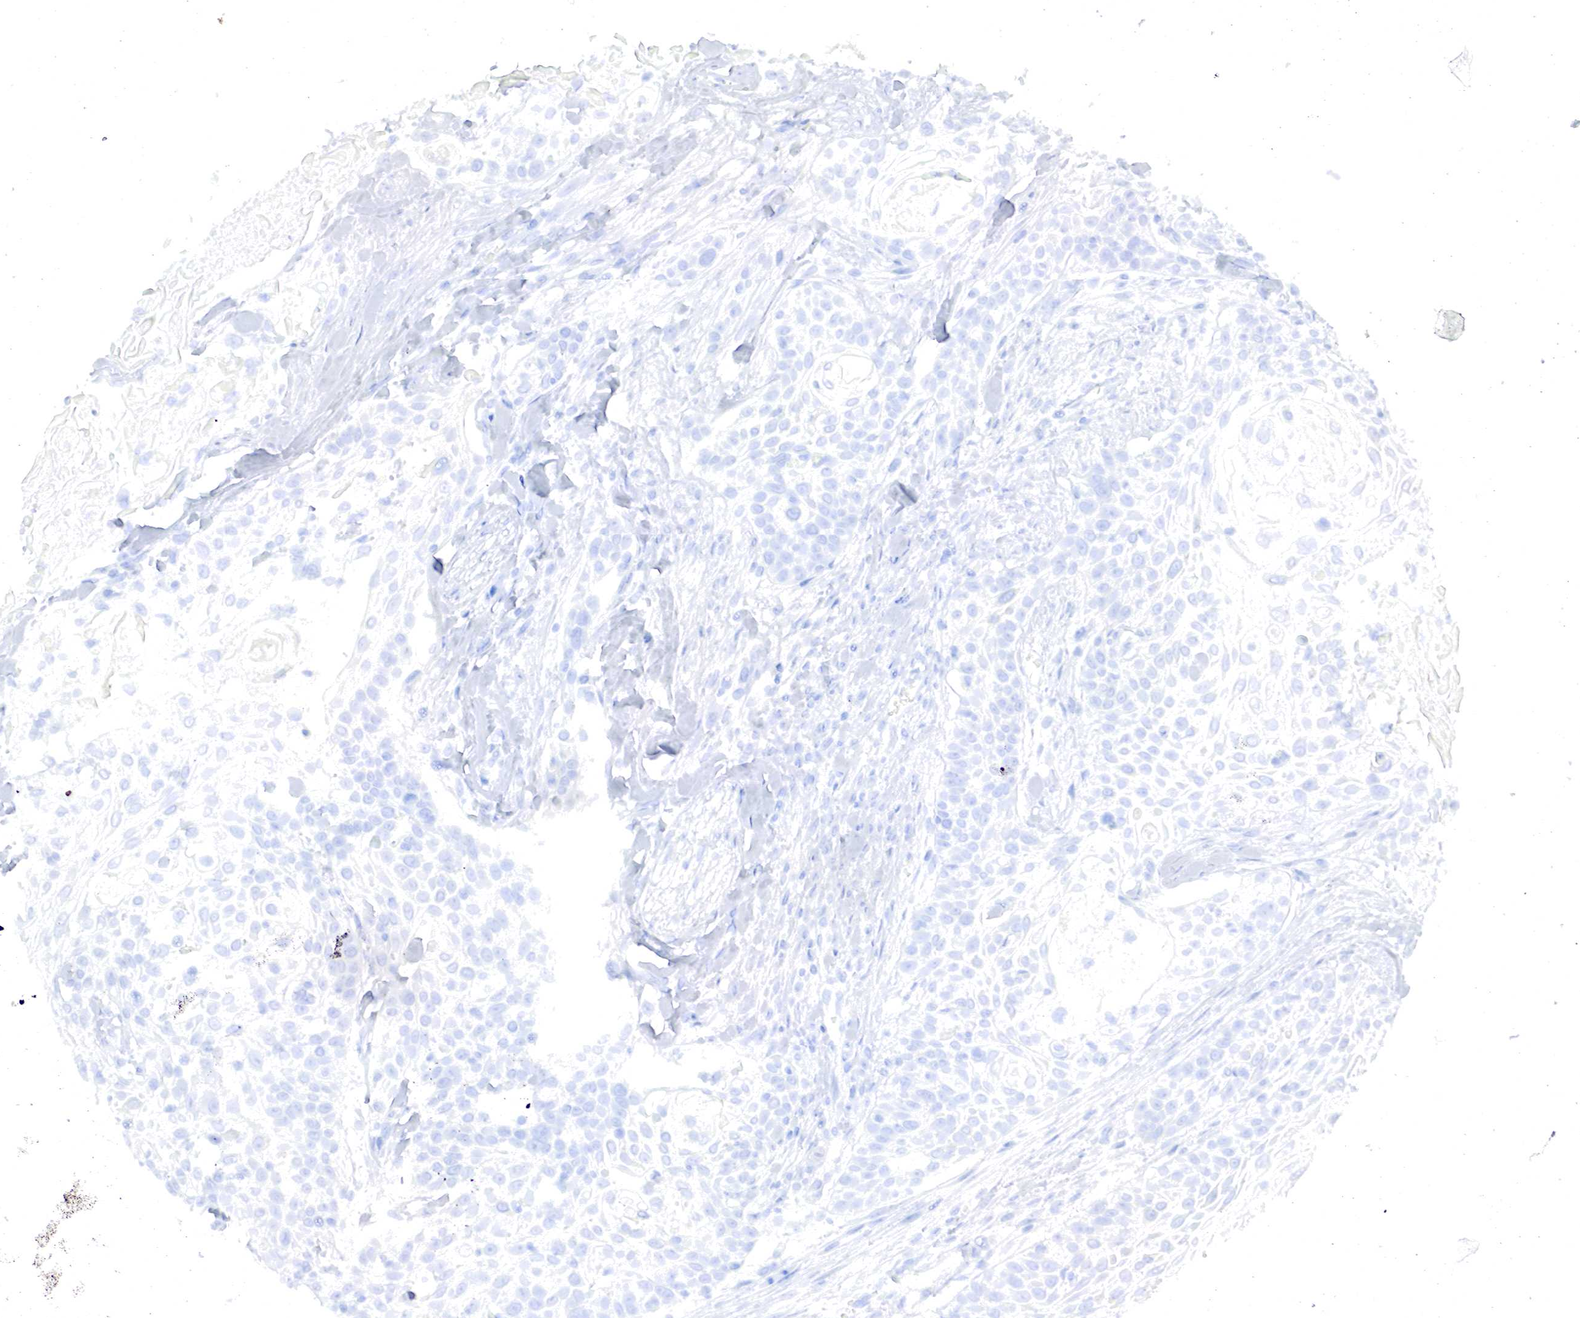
{"staining": {"intensity": "negative", "quantity": "none", "location": "none"}, "tissue": "head and neck cancer", "cell_type": "Tumor cells", "image_type": "cancer", "snomed": [{"axis": "morphology", "description": "Squamous cell carcinoma, NOS"}, {"axis": "morphology", "description": "Squamous cell carcinoma, metastatic, NOS"}, {"axis": "topography", "description": "Lymph node"}, {"axis": "topography", "description": "Salivary gland"}, {"axis": "topography", "description": "Head-Neck"}], "caption": "High power microscopy image of an immunohistochemistry histopathology image of head and neck cancer (metastatic squamous cell carcinoma), revealing no significant expression in tumor cells. The staining is performed using DAB (3,3'-diaminobenzidine) brown chromogen with nuclei counter-stained in using hematoxylin.", "gene": "OTC", "patient": {"sex": "female", "age": 74}}